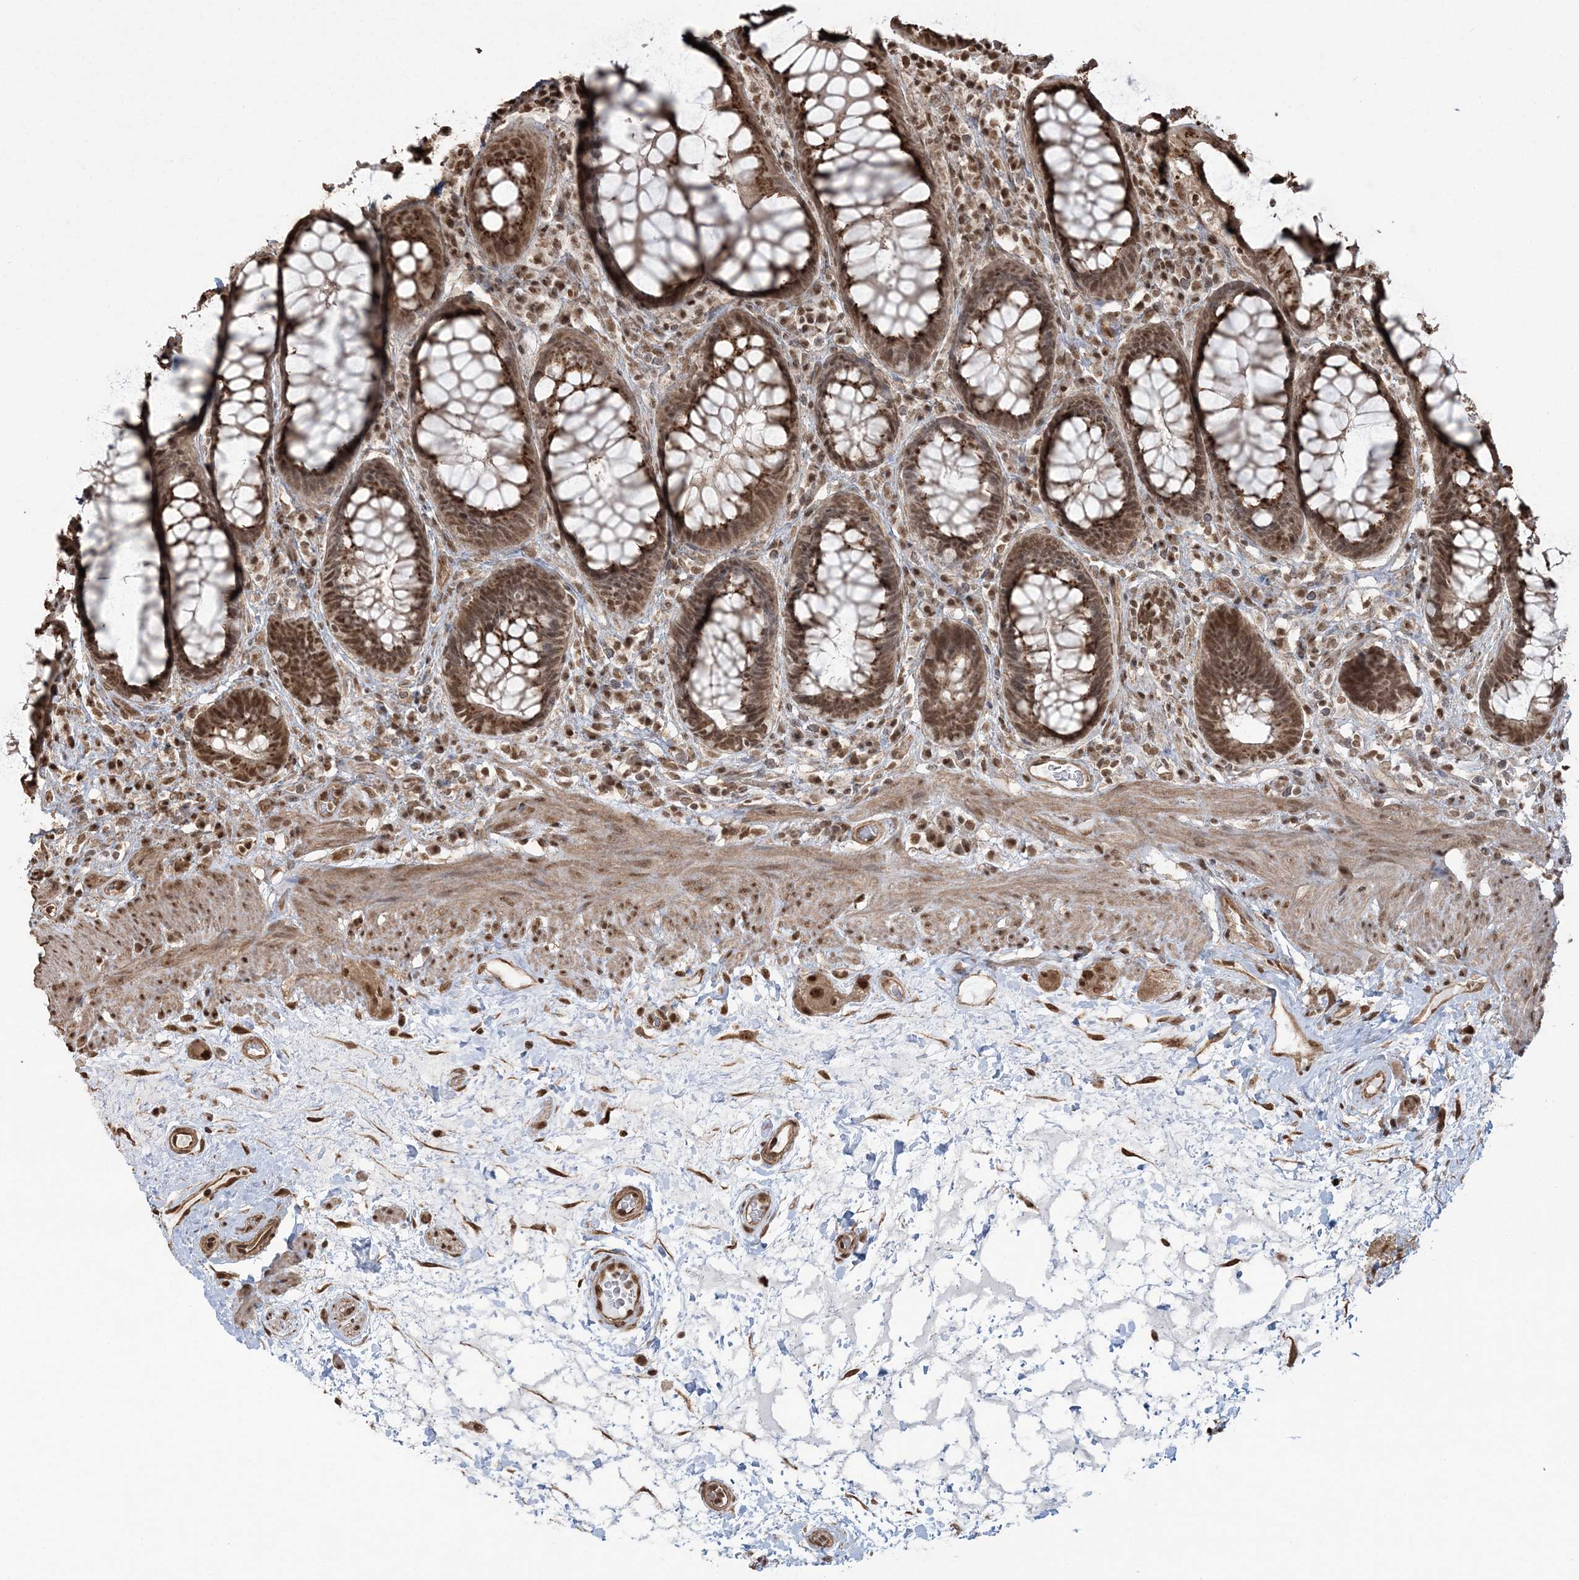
{"staining": {"intensity": "moderate", "quantity": ">75%", "location": "cytoplasmic/membranous,nuclear"}, "tissue": "rectum", "cell_type": "Glandular cells", "image_type": "normal", "snomed": [{"axis": "morphology", "description": "Normal tissue, NOS"}, {"axis": "topography", "description": "Rectum"}], "caption": "Protein expression analysis of normal rectum demonstrates moderate cytoplasmic/membranous,nuclear positivity in approximately >75% of glandular cells.", "gene": "ZNF839", "patient": {"sex": "male", "age": 64}}